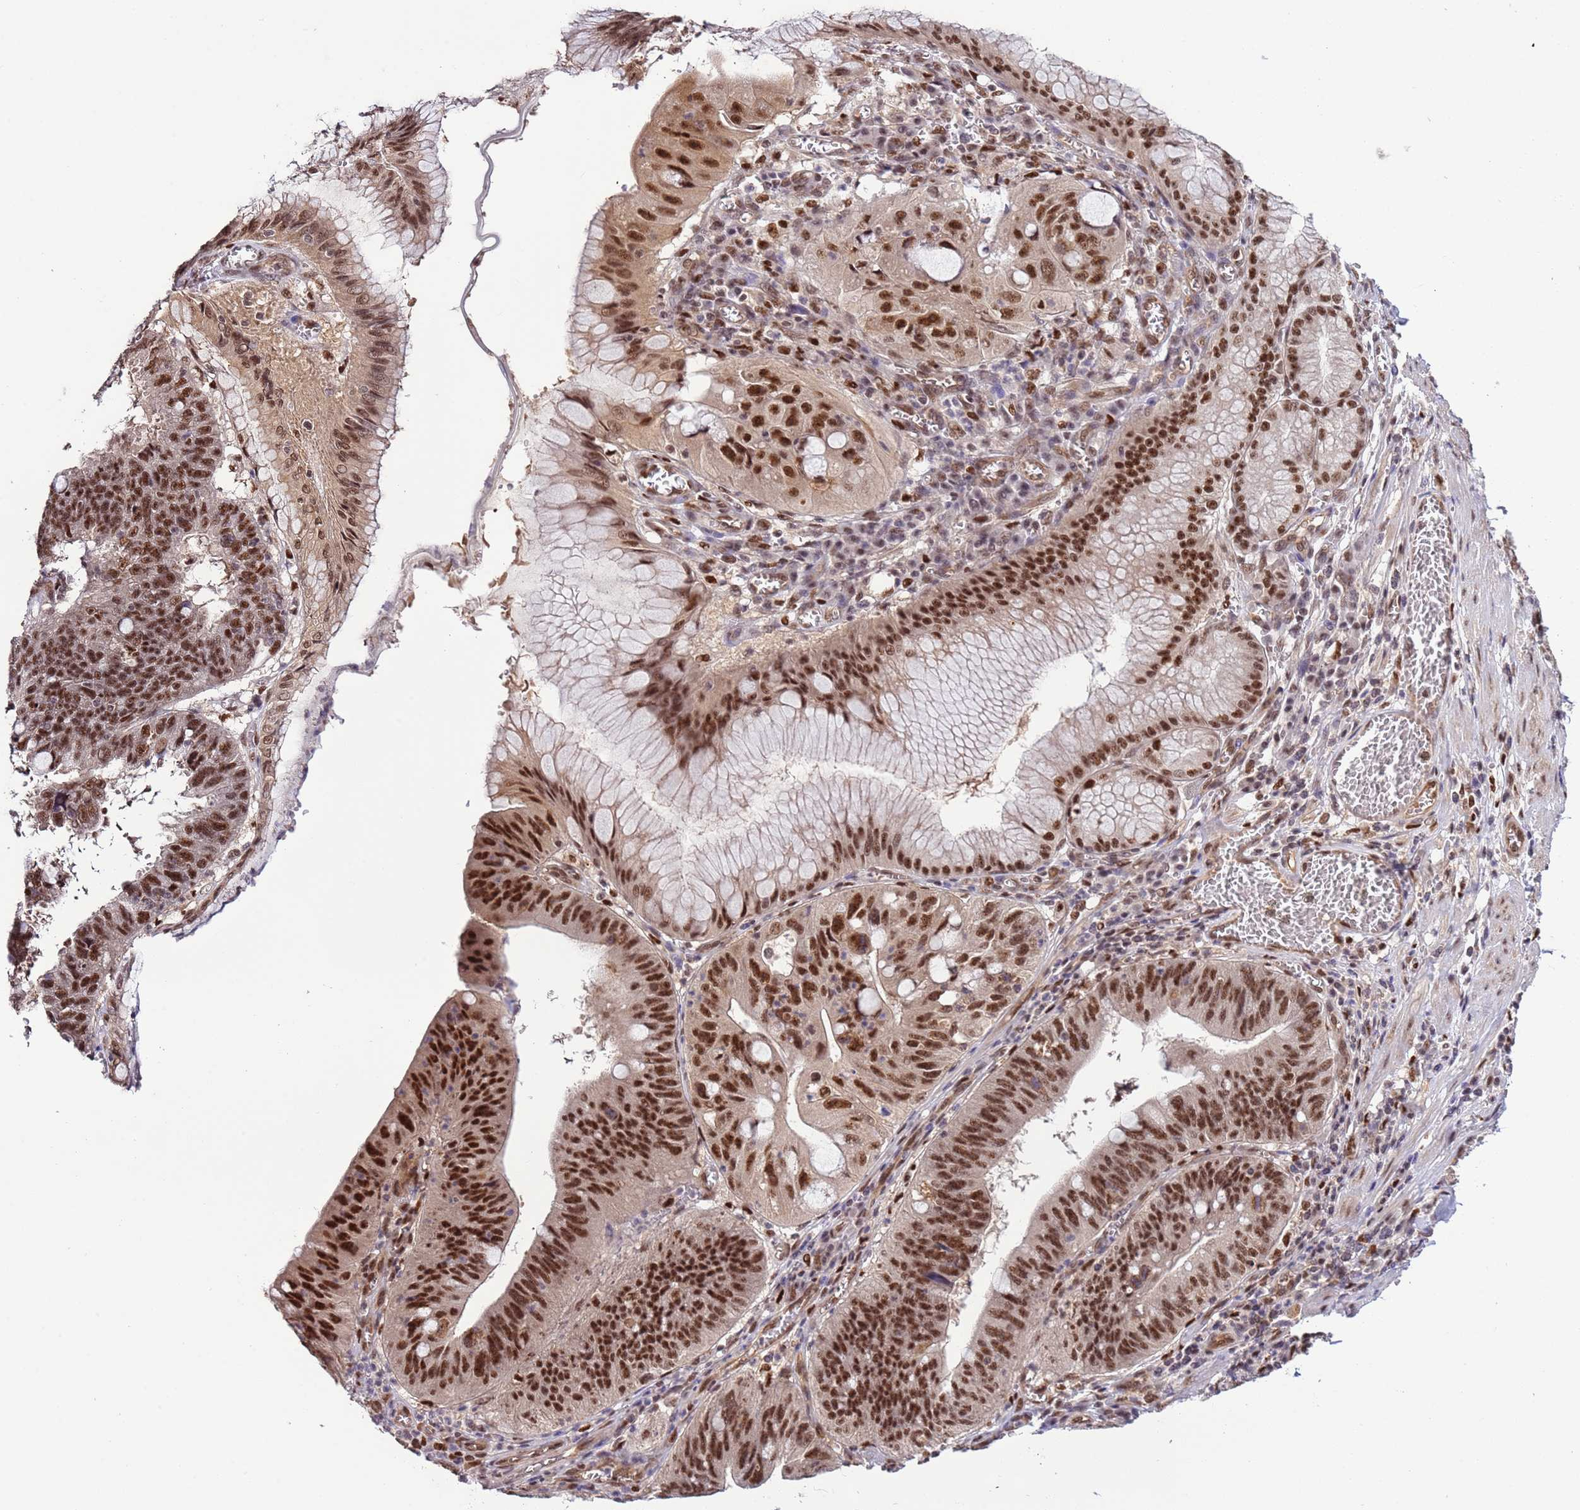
{"staining": {"intensity": "strong", "quantity": ">75%", "location": "nuclear"}, "tissue": "stomach cancer", "cell_type": "Tumor cells", "image_type": "cancer", "snomed": [{"axis": "morphology", "description": "Adenocarcinoma, NOS"}, {"axis": "topography", "description": "Stomach"}], "caption": "Approximately >75% of tumor cells in human stomach cancer (adenocarcinoma) reveal strong nuclear protein positivity as visualized by brown immunohistochemical staining.", "gene": "PRPF6", "patient": {"sex": "male", "age": 59}}